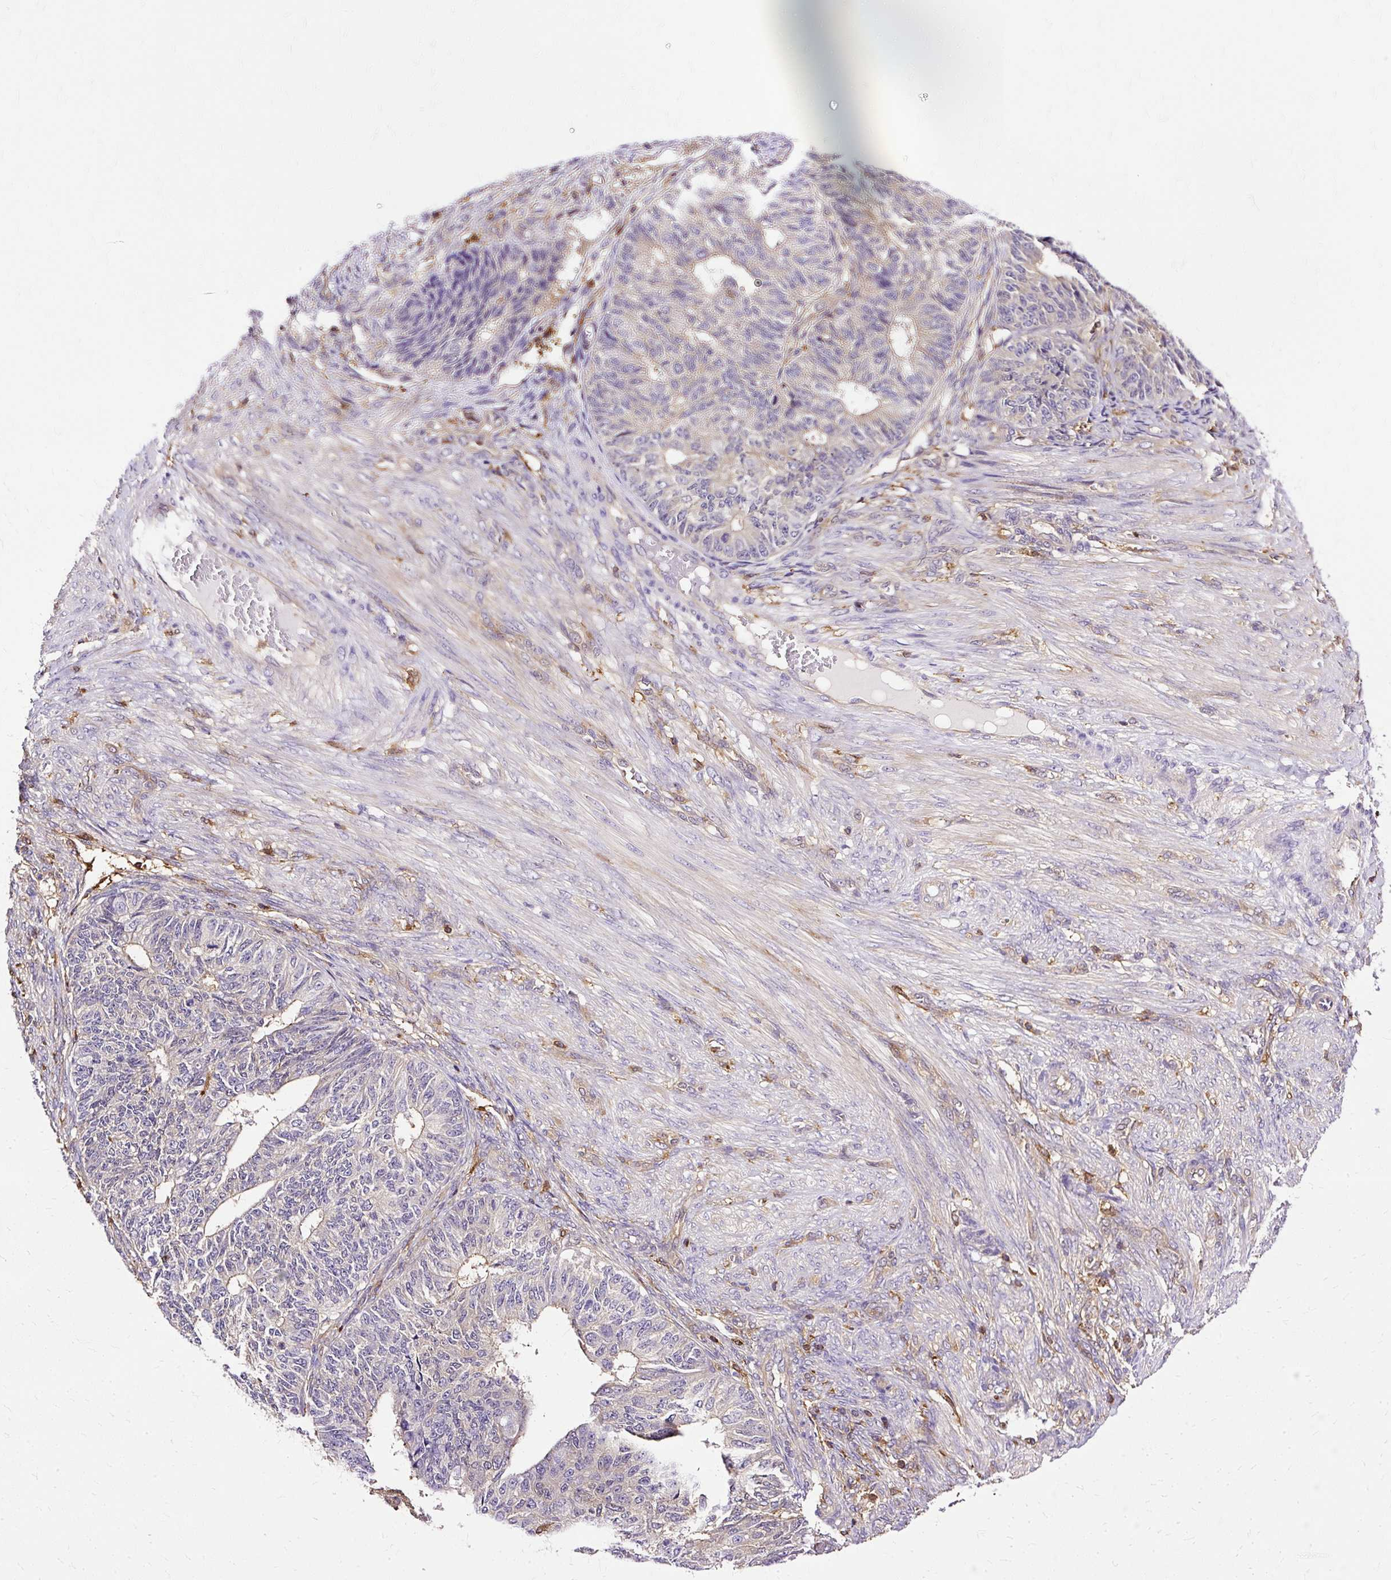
{"staining": {"intensity": "negative", "quantity": "none", "location": "none"}, "tissue": "endometrial cancer", "cell_type": "Tumor cells", "image_type": "cancer", "snomed": [{"axis": "morphology", "description": "Adenocarcinoma, NOS"}, {"axis": "topography", "description": "Endometrium"}], "caption": "Protein analysis of endometrial cancer (adenocarcinoma) shows no significant positivity in tumor cells.", "gene": "TWF2", "patient": {"sex": "female", "age": 32}}